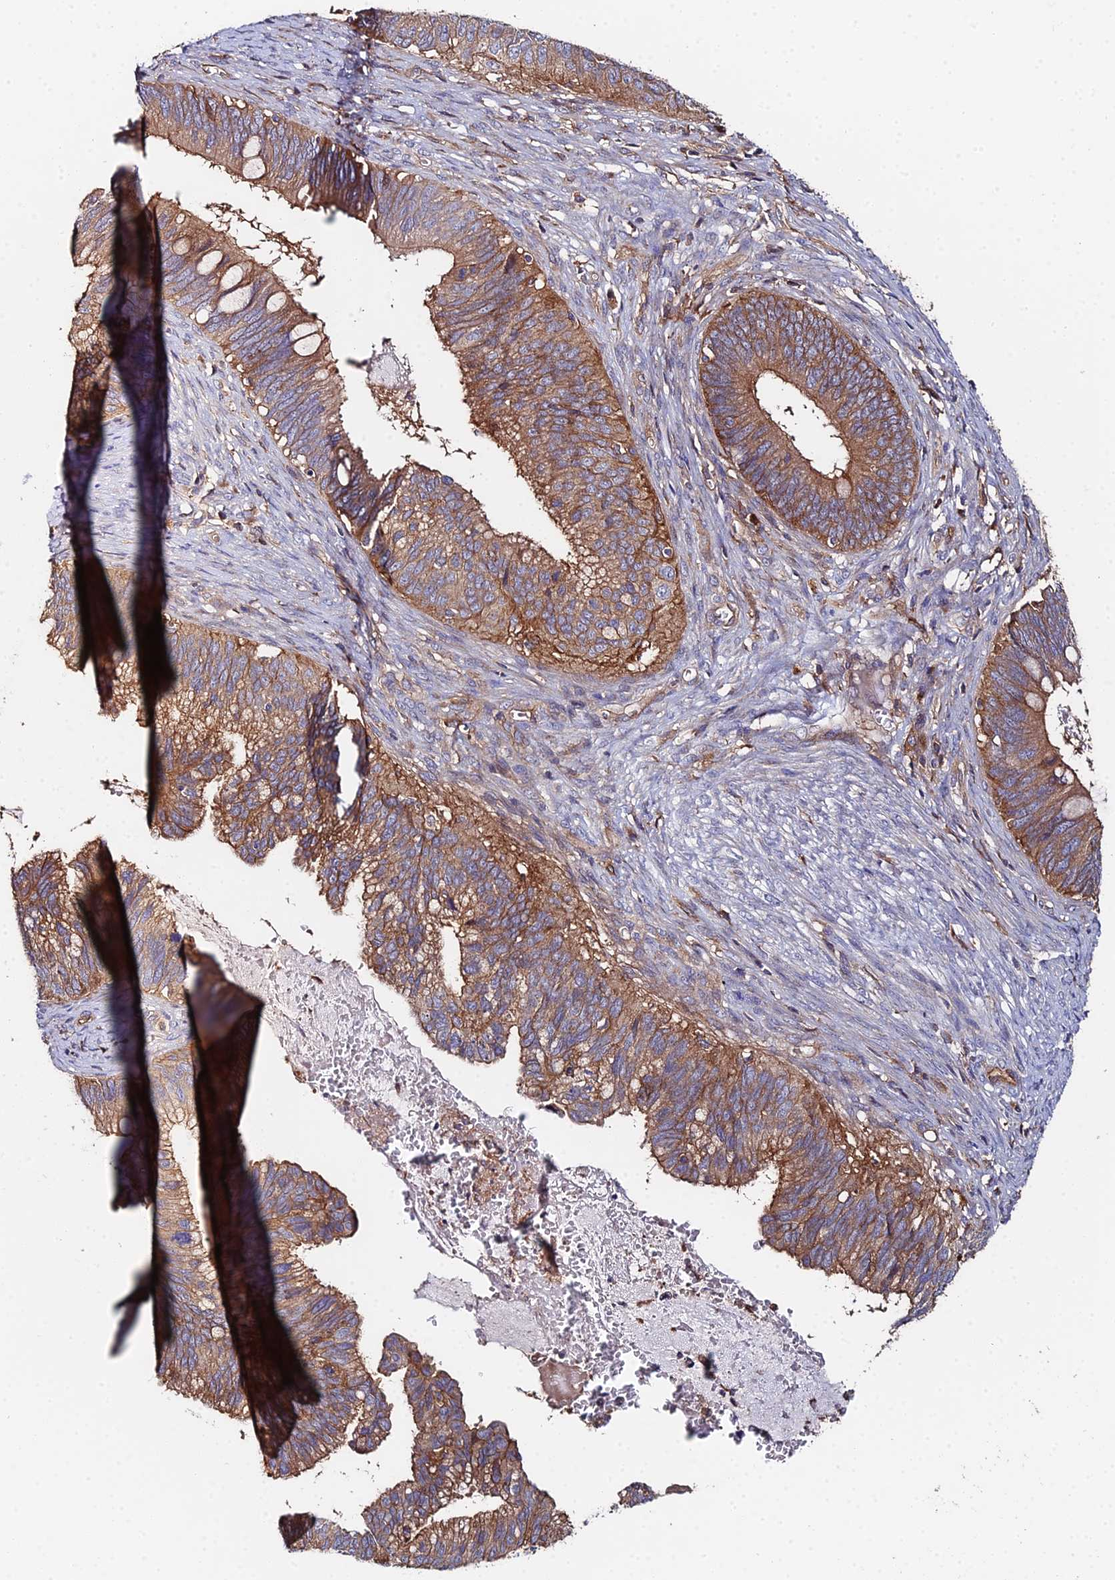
{"staining": {"intensity": "strong", "quantity": ">75%", "location": "cytoplasmic/membranous"}, "tissue": "cervical cancer", "cell_type": "Tumor cells", "image_type": "cancer", "snomed": [{"axis": "morphology", "description": "Adenocarcinoma, NOS"}, {"axis": "topography", "description": "Cervix"}], "caption": "This micrograph exhibits cervical adenocarcinoma stained with IHC to label a protein in brown. The cytoplasmic/membranous of tumor cells show strong positivity for the protein. Nuclei are counter-stained blue.", "gene": "GNG5B", "patient": {"sex": "female", "age": 42}}